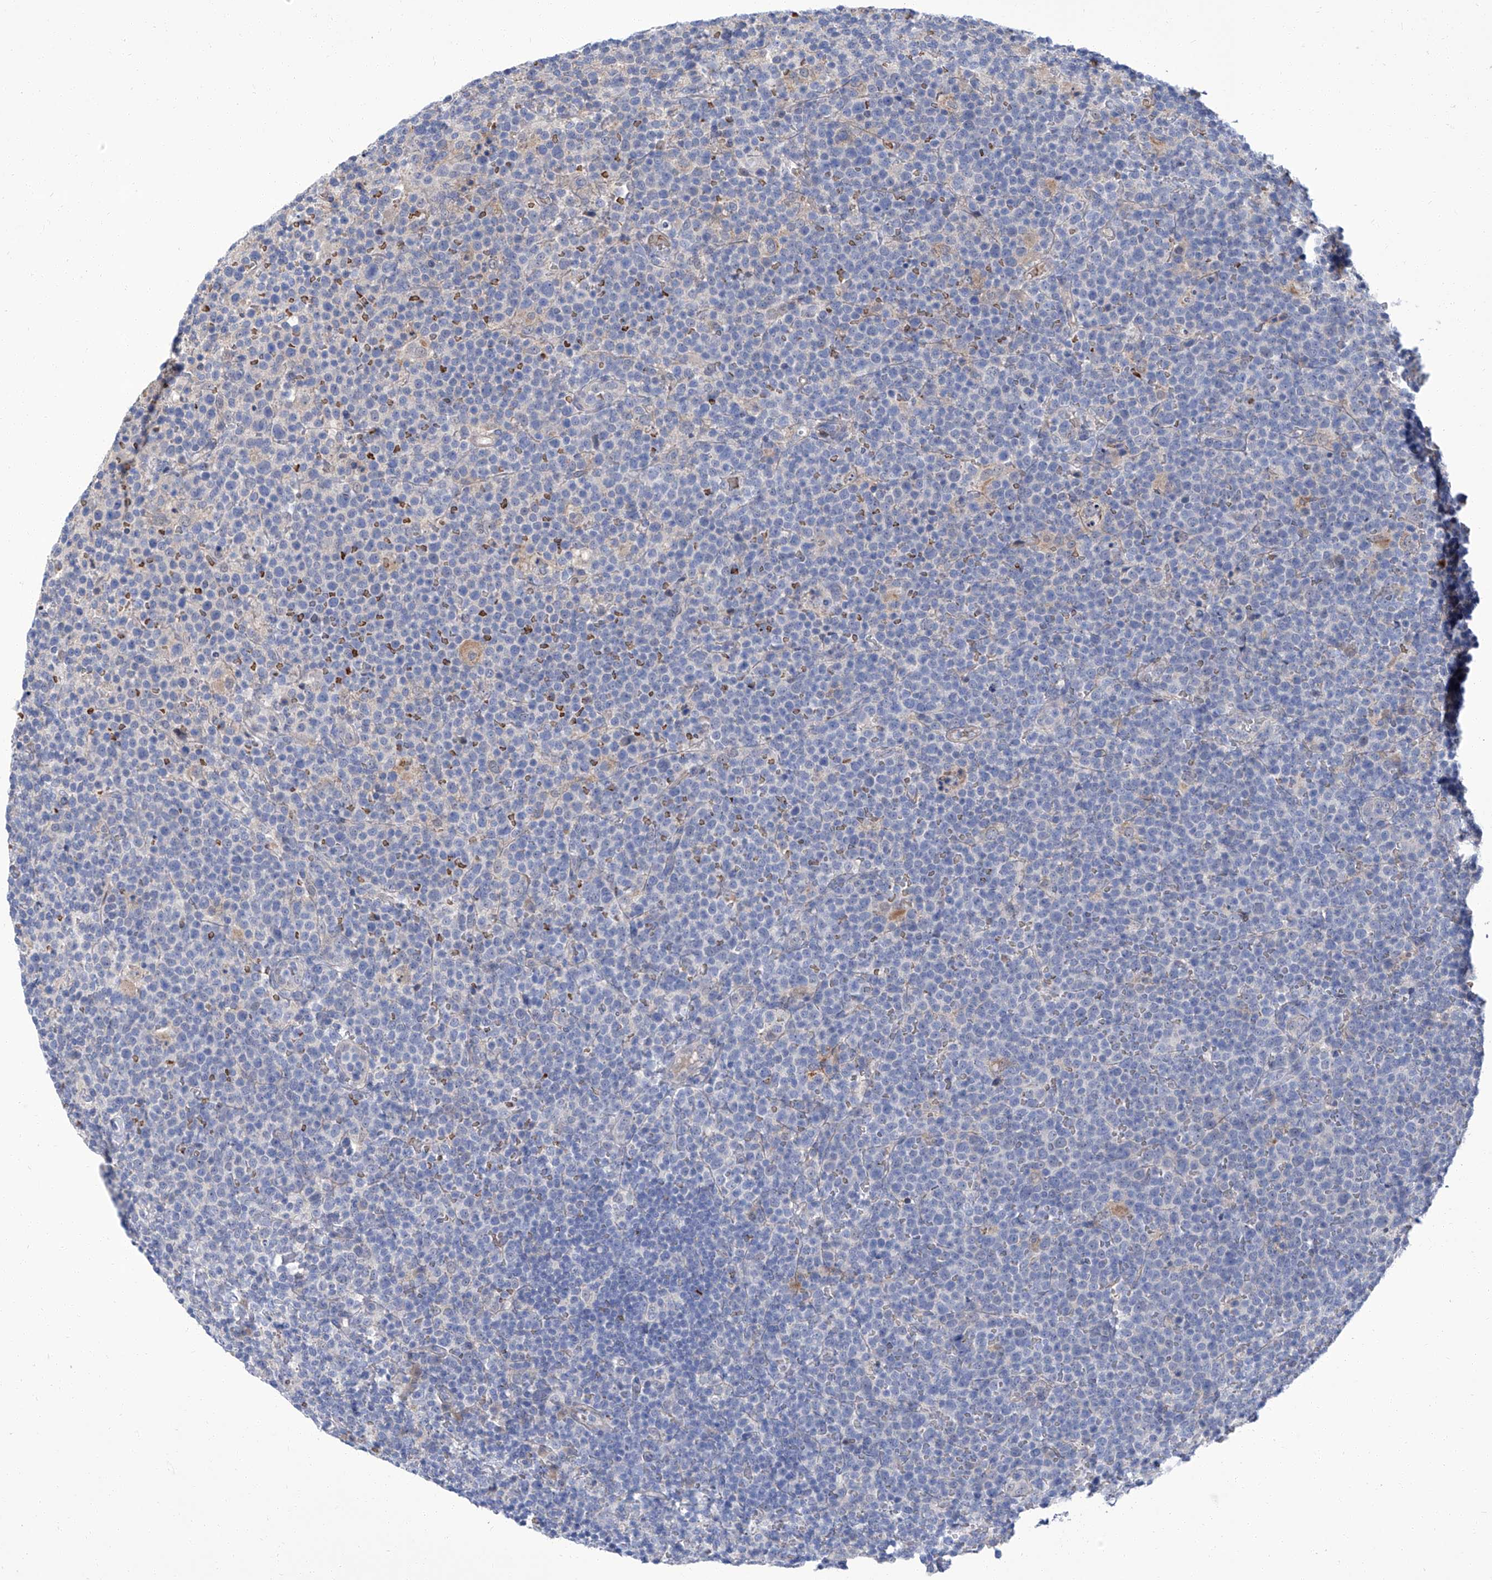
{"staining": {"intensity": "negative", "quantity": "none", "location": "none"}, "tissue": "lymphoma", "cell_type": "Tumor cells", "image_type": "cancer", "snomed": [{"axis": "morphology", "description": "Malignant lymphoma, non-Hodgkin's type, High grade"}, {"axis": "topography", "description": "Lymph node"}], "caption": "A micrograph of high-grade malignant lymphoma, non-Hodgkin's type stained for a protein shows no brown staining in tumor cells. (DAB (3,3'-diaminobenzidine) IHC with hematoxylin counter stain).", "gene": "PARD3", "patient": {"sex": "male", "age": 61}}